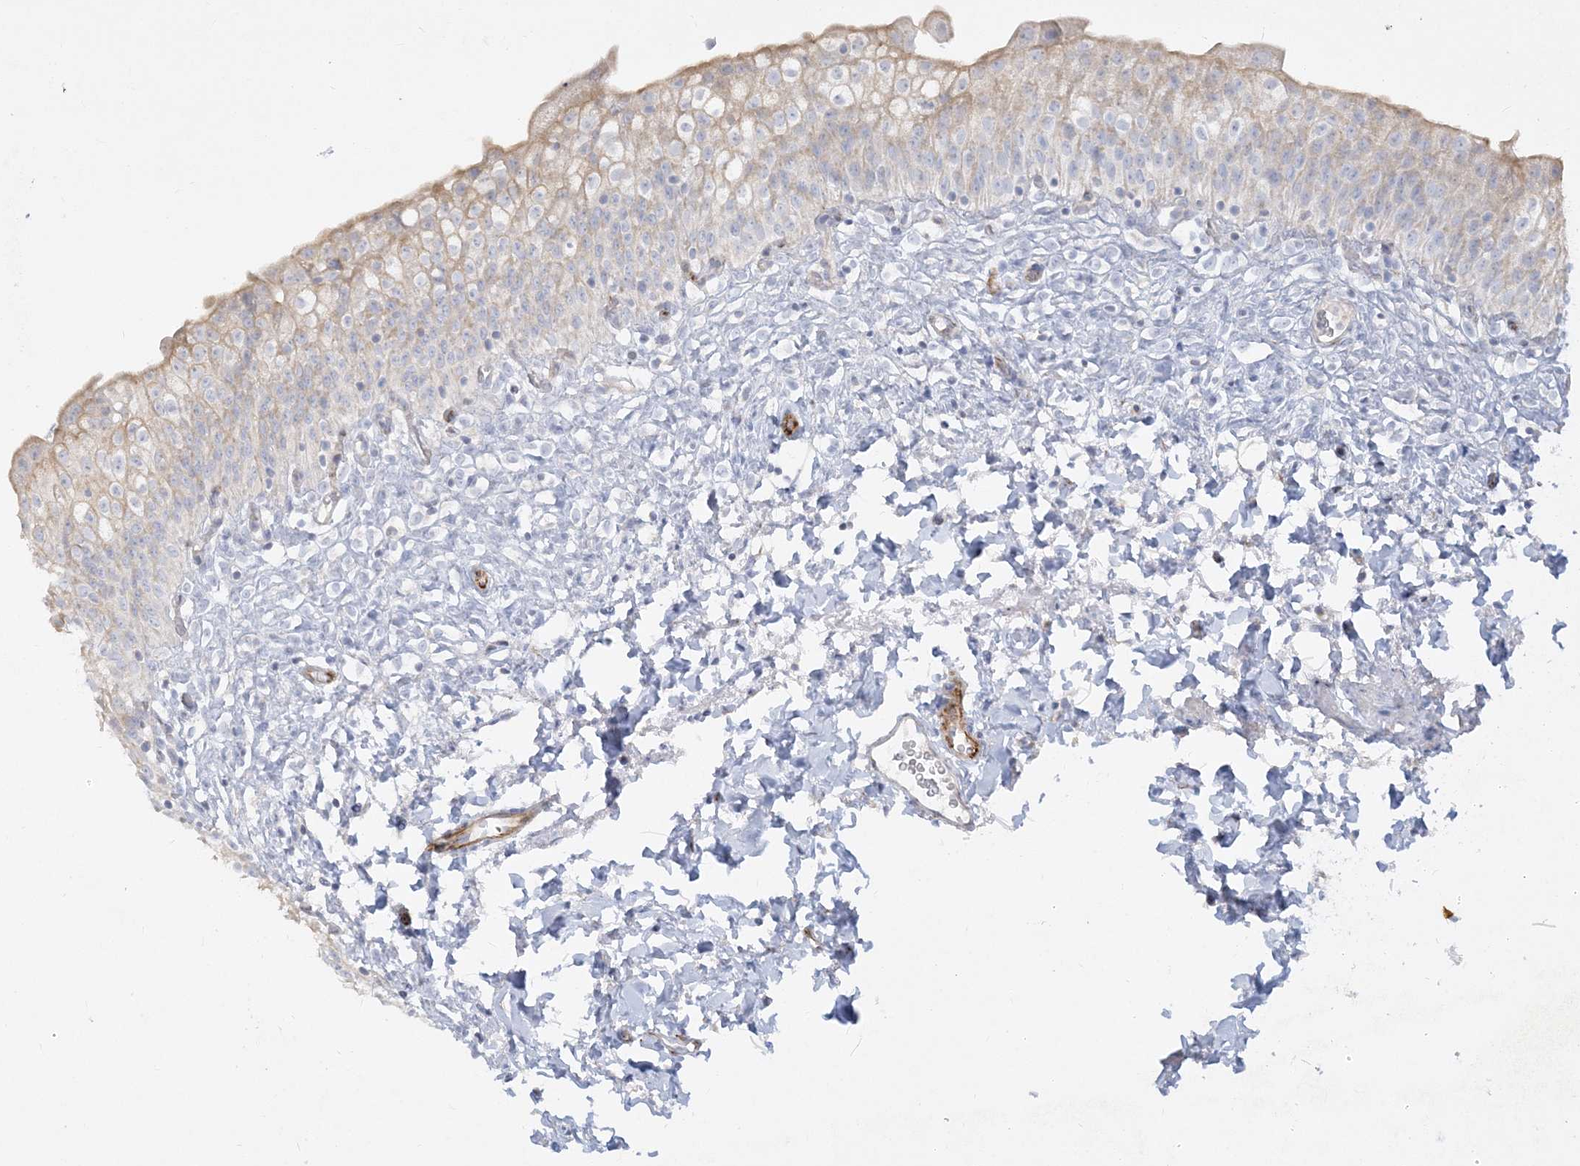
{"staining": {"intensity": "moderate", "quantity": "<25%", "location": "cytoplasmic/membranous"}, "tissue": "urinary bladder", "cell_type": "Urothelial cells", "image_type": "normal", "snomed": [{"axis": "morphology", "description": "Normal tissue, NOS"}, {"axis": "topography", "description": "Urinary bladder"}], "caption": "Immunohistochemistry (IHC) staining of normal urinary bladder, which displays low levels of moderate cytoplasmic/membranous expression in approximately <25% of urothelial cells indicating moderate cytoplasmic/membranous protein positivity. The staining was performed using DAB (brown) for protein detection and nuclei were counterstained in hematoxylin (blue).", "gene": "GPAT2", "patient": {"sex": "male", "age": 55}}